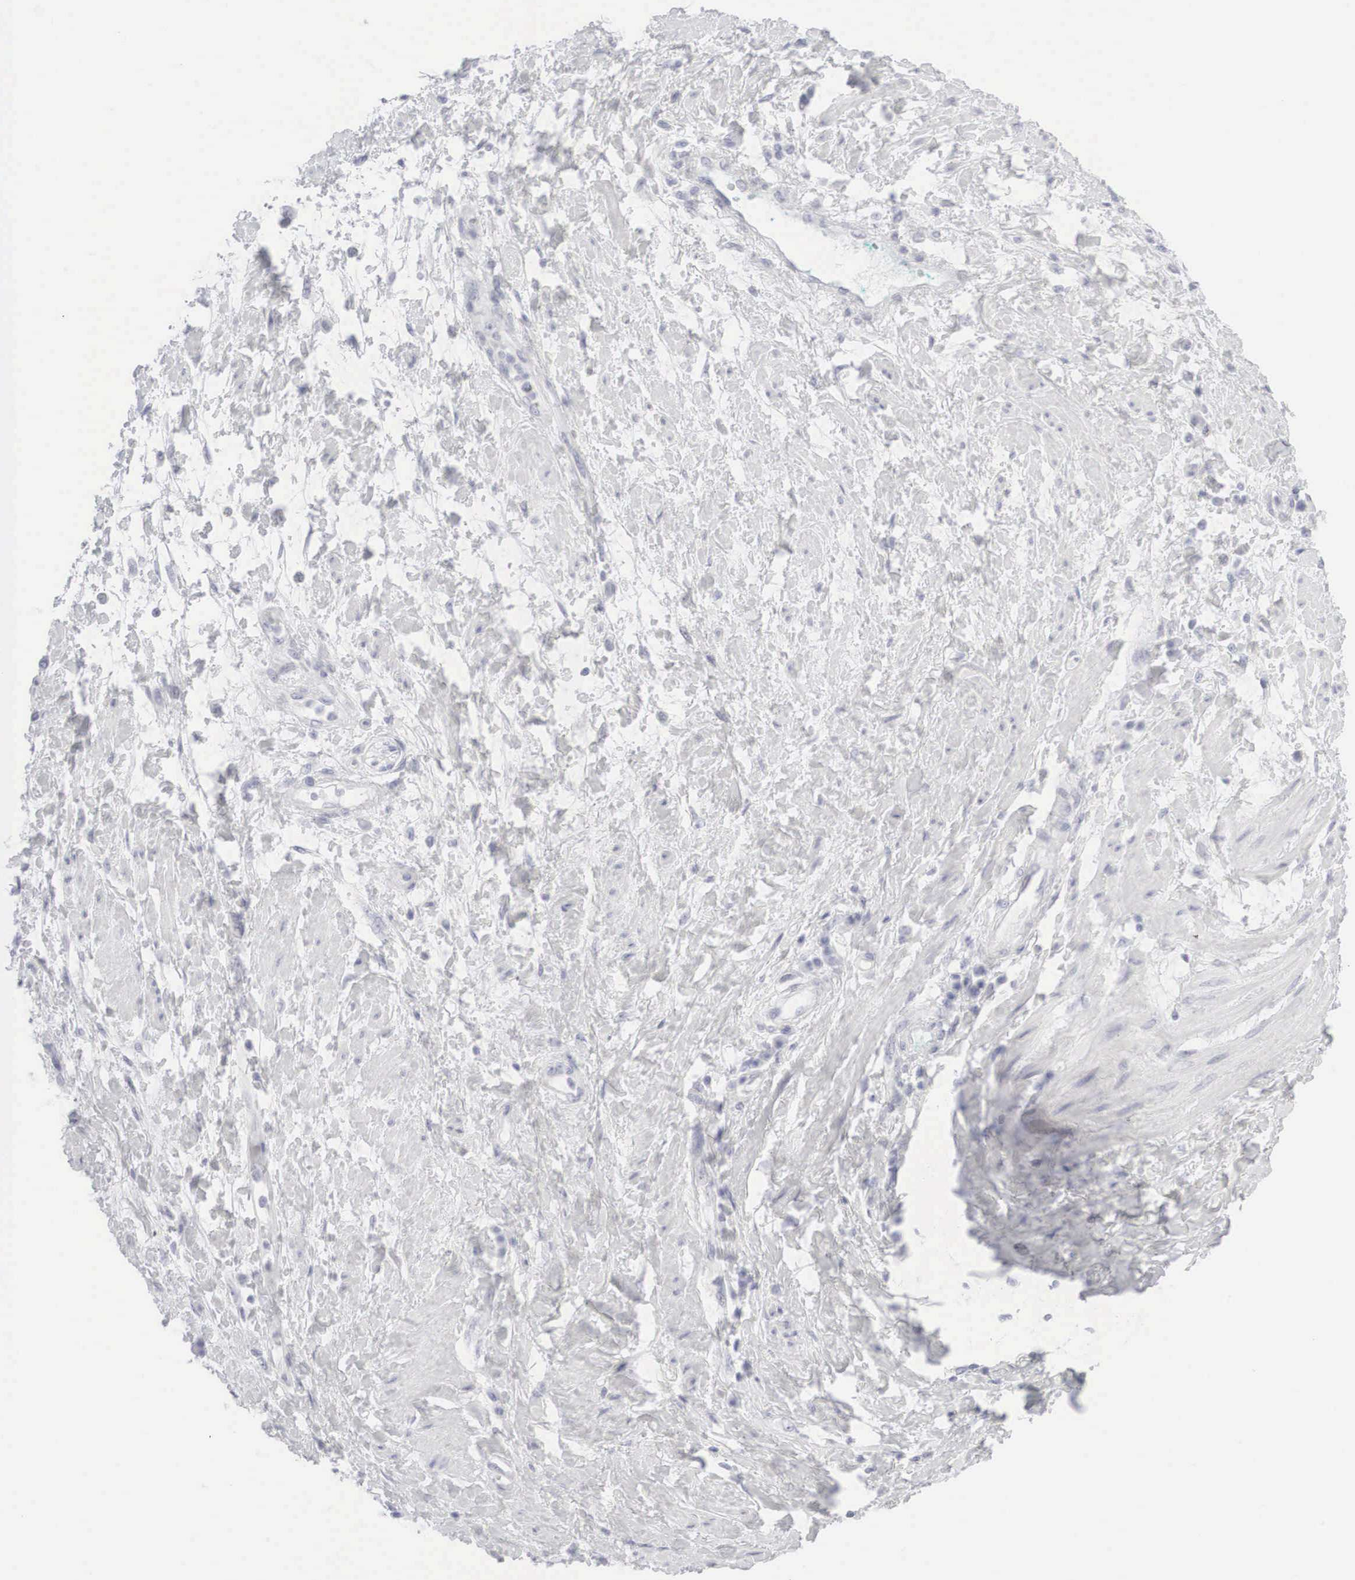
{"staining": {"intensity": "negative", "quantity": "none", "location": "none"}, "tissue": "cervical cancer", "cell_type": "Tumor cells", "image_type": "cancer", "snomed": [{"axis": "morphology", "description": "Squamous cell carcinoma, NOS"}, {"axis": "topography", "description": "Cervix"}], "caption": "DAB immunohistochemical staining of human squamous cell carcinoma (cervical) demonstrates no significant positivity in tumor cells. (Stains: DAB immunohistochemistry with hematoxylin counter stain, Microscopy: brightfield microscopy at high magnification).", "gene": "KRT14", "patient": {"sex": "female", "age": 57}}